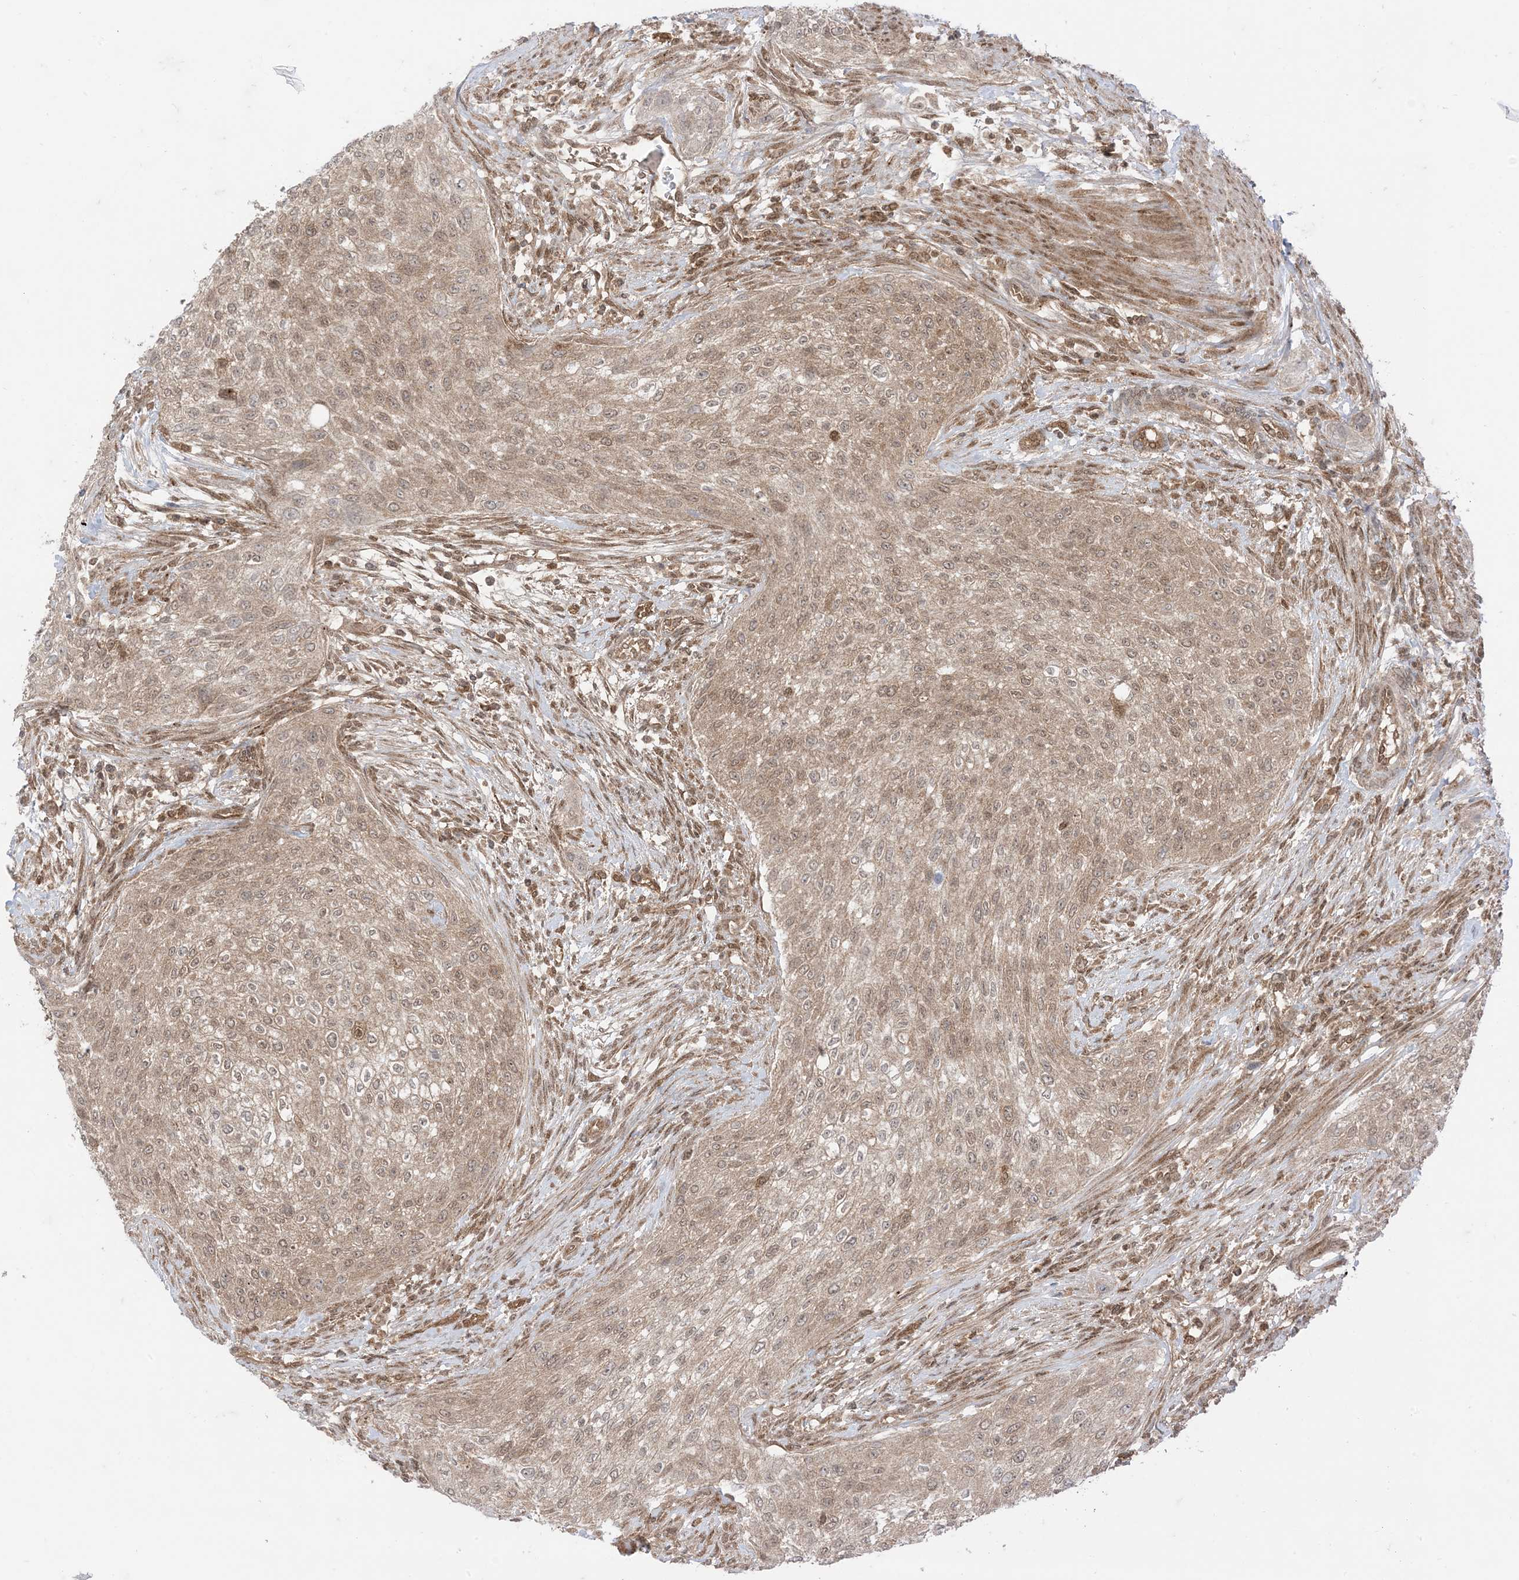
{"staining": {"intensity": "weak", "quantity": ">75%", "location": "cytoplasmic/membranous,nuclear"}, "tissue": "urothelial cancer", "cell_type": "Tumor cells", "image_type": "cancer", "snomed": [{"axis": "morphology", "description": "Urothelial carcinoma, High grade"}, {"axis": "topography", "description": "Urinary bladder"}], "caption": "Weak cytoplasmic/membranous and nuclear expression for a protein is present in about >75% of tumor cells of urothelial carcinoma (high-grade) using immunohistochemistry (IHC).", "gene": "PTPA", "patient": {"sex": "male", "age": 35}}